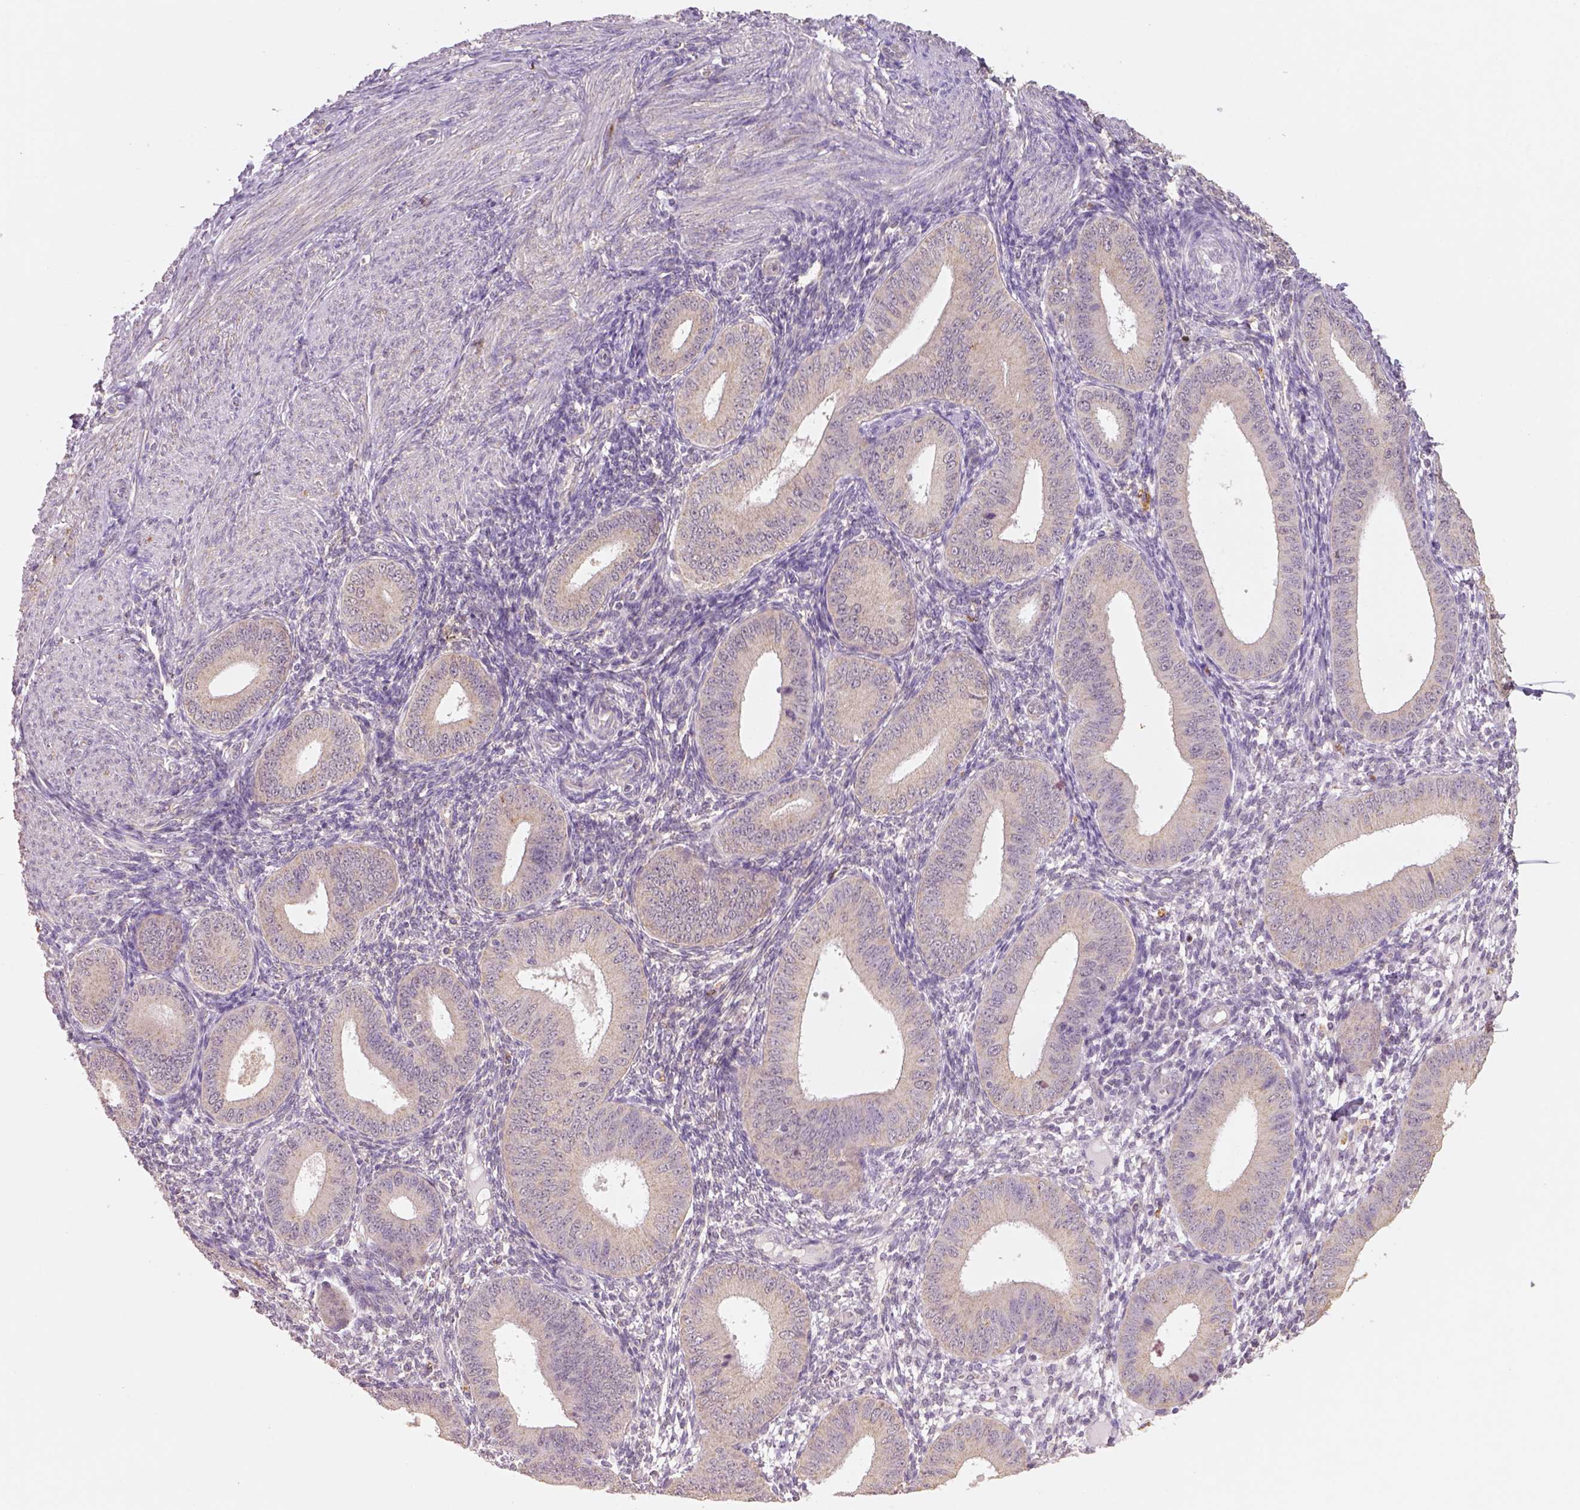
{"staining": {"intensity": "weak", "quantity": "<25%", "location": "cytoplasmic/membranous"}, "tissue": "endometrium", "cell_type": "Cells in endometrial stroma", "image_type": "normal", "snomed": [{"axis": "morphology", "description": "Normal tissue, NOS"}, {"axis": "topography", "description": "Endometrium"}], "caption": "Immunohistochemistry of normal endometrium exhibits no expression in cells in endometrial stroma. (Stains: DAB IHC with hematoxylin counter stain, Microscopy: brightfield microscopy at high magnification).", "gene": "AP2B1", "patient": {"sex": "female", "age": 39}}